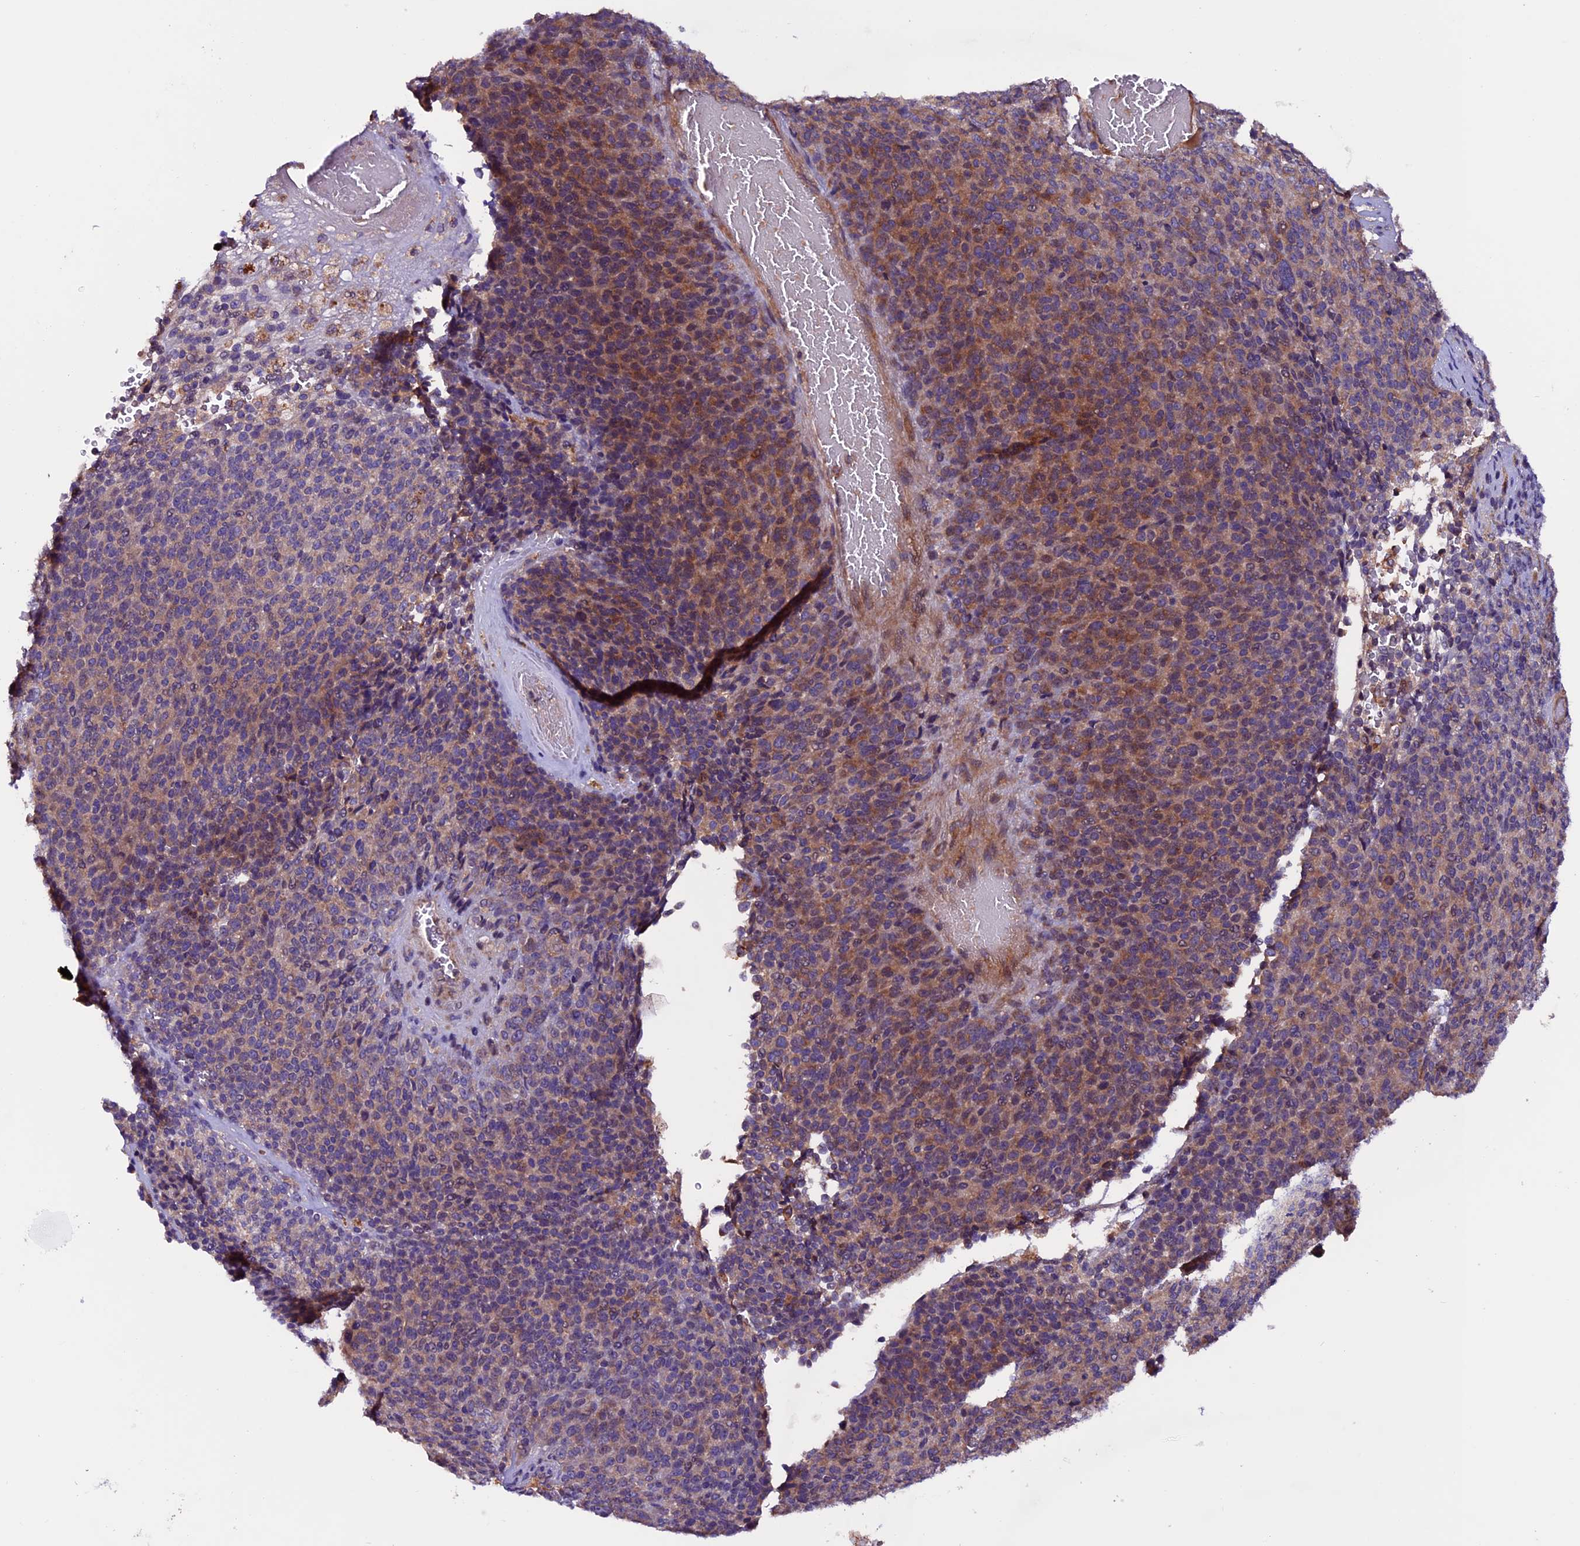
{"staining": {"intensity": "moderate", "quantity": "25%-75%", "location": "cytoplasmic/membranous"}, "tissue": "melanoma", "cell_type": "Tumor cells", "image_type": "cancer", "snomed": [{"axis": "morphology", "description": "Malignant melanoma, Metastatic site"}, {"axis": "topography", "description": "Brain"}], "caption": "Approximately 25%-75% of tumor cells in human melanoma reveal moderate cytoplasmic/membranous protein positivity as visualized by brown immunohistochemical staining.", "gene": "ZNF598", "patient": {"sex": "female", "age": 56}}